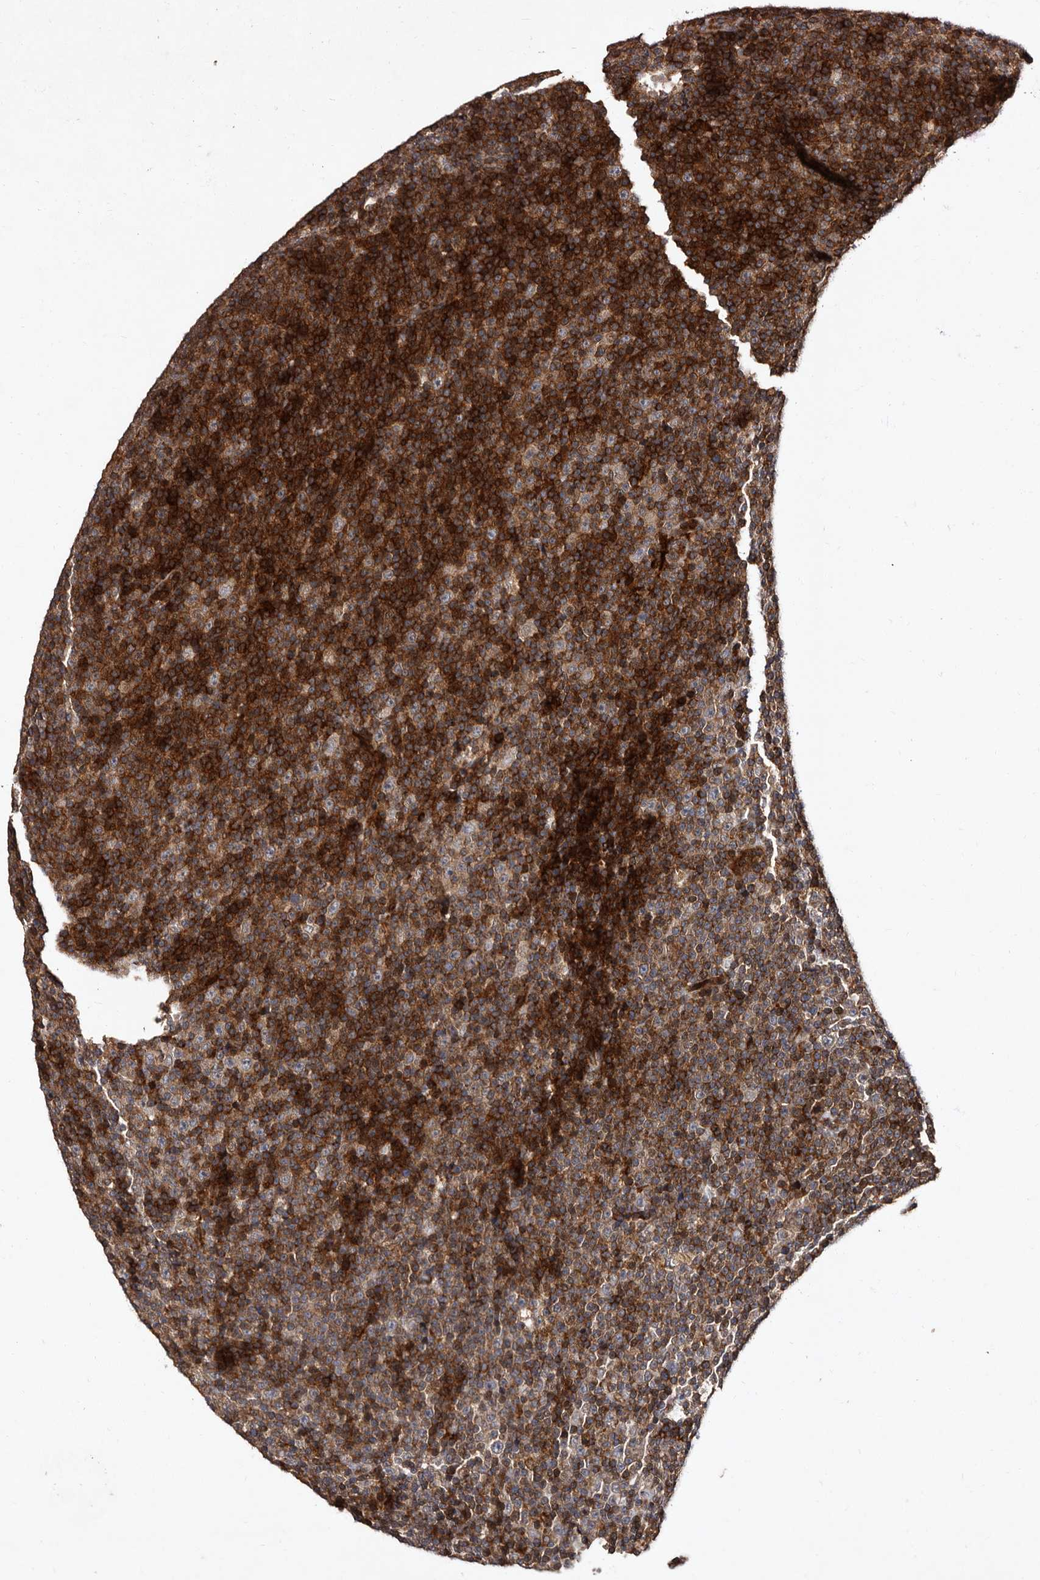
{"staining": {"intensity": "strong", "quantity": "25%-75%", "location": "cytoplasmic/membranous"}, "tissue": "lymphoma", "cell_type": "Tumor cells", "image_type": "cancer", "snomed": [{"axis": "morphology", "description": "Malignant lymphoma, non-Hodgkin's type, Low grade"}, {"axis": "topography", "description": "Lymph node"}], "caption": "An image of human malignant lymphoma, non-Hodgkin's type (low-grade) stained for a protein exhibits strong cytoplasmic/membranous brown staining in tumor cells.", "gene": "PRKD3", "patient": {"sex": "female", "age": 67}}